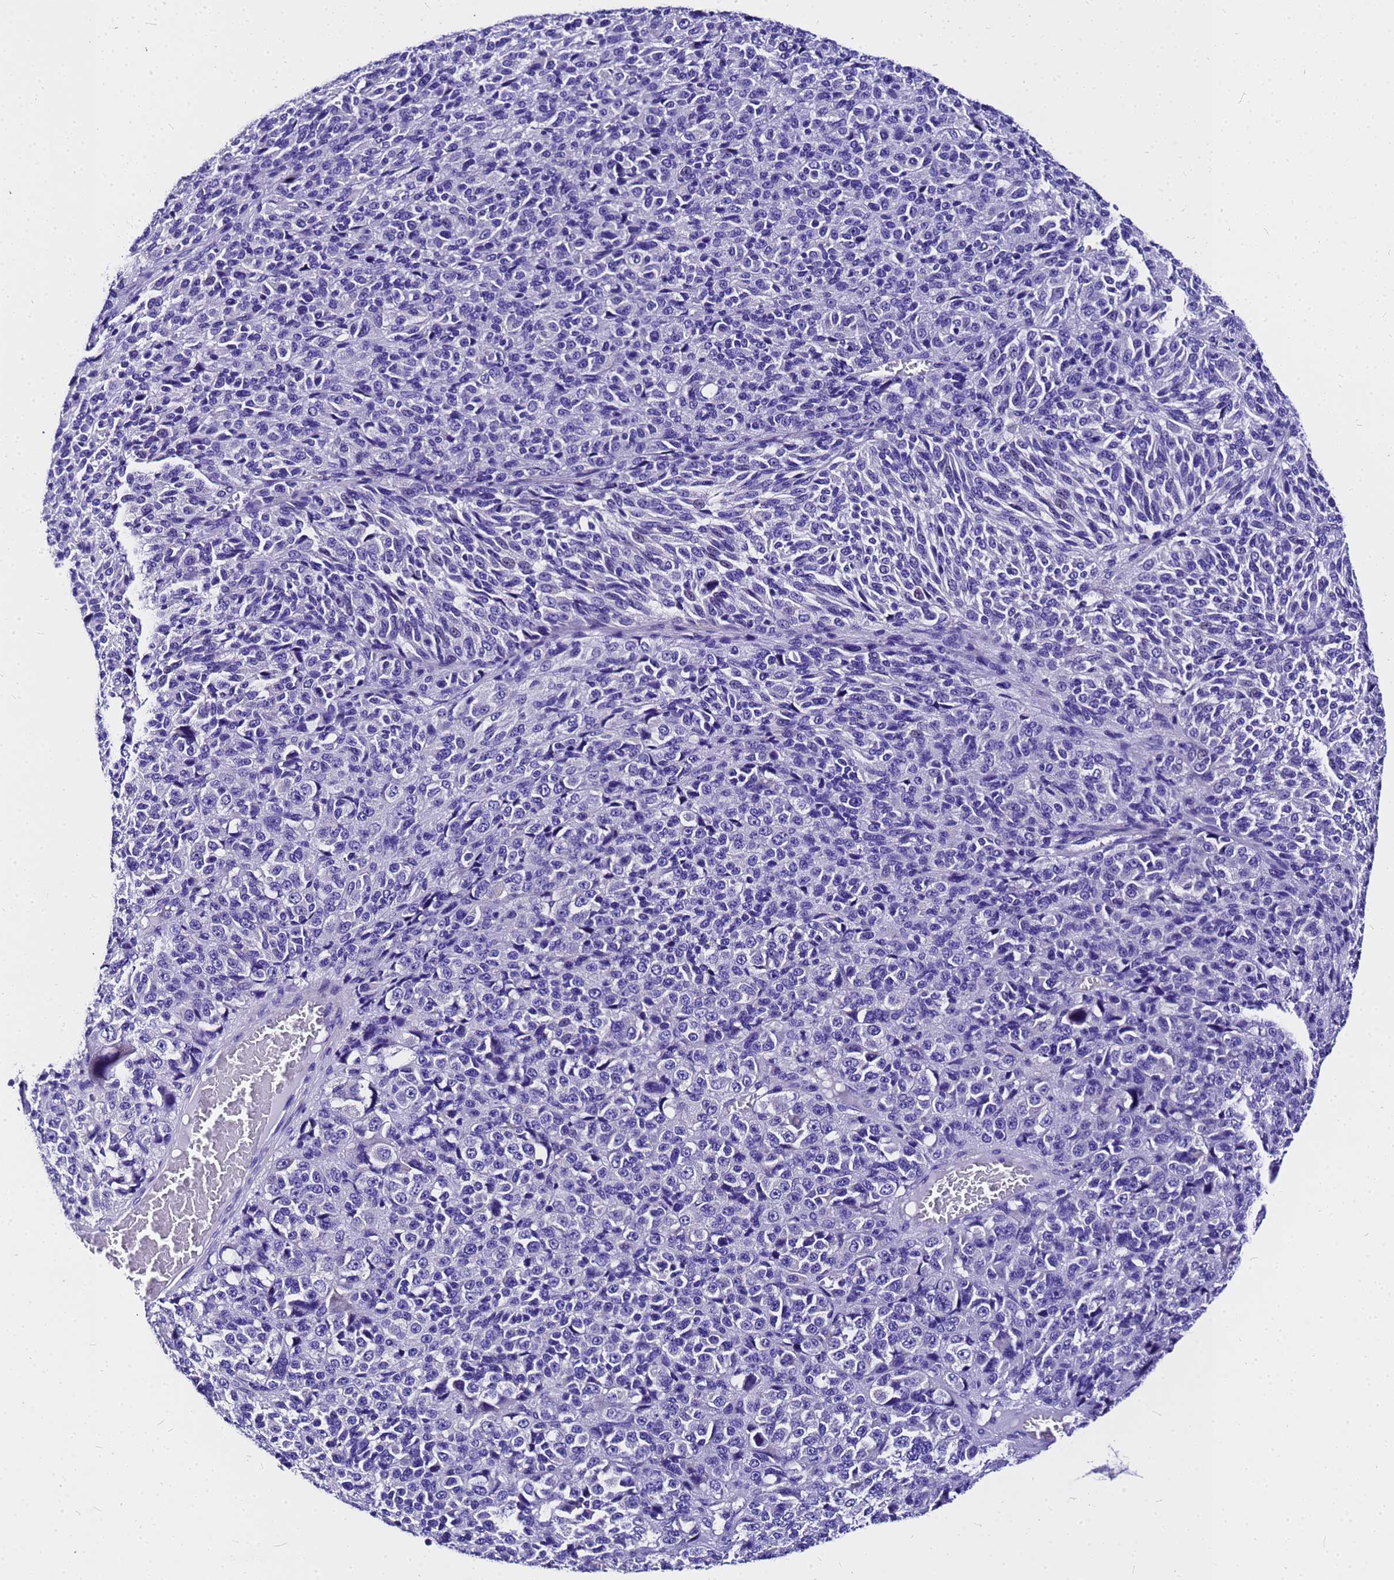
{"staining": {"intensity": "negative", "quantity": "none", "location": "none"}, "tissue": "melanoma", "cell_type": "Tumor cells", "image_type": "cancer", "snomed": [{"axis": "morphology", "description": "Malignant melanoma, Metastatic site"}, {"axis": "topography", "description": "Brain"}], "caption": "Immunohistochemistry (IHC) of malignant melanoma (metastatic site) displays no expression in tumor cells.", "gene": "HERC4", "patient": {"sex": "female", "age": 56}}